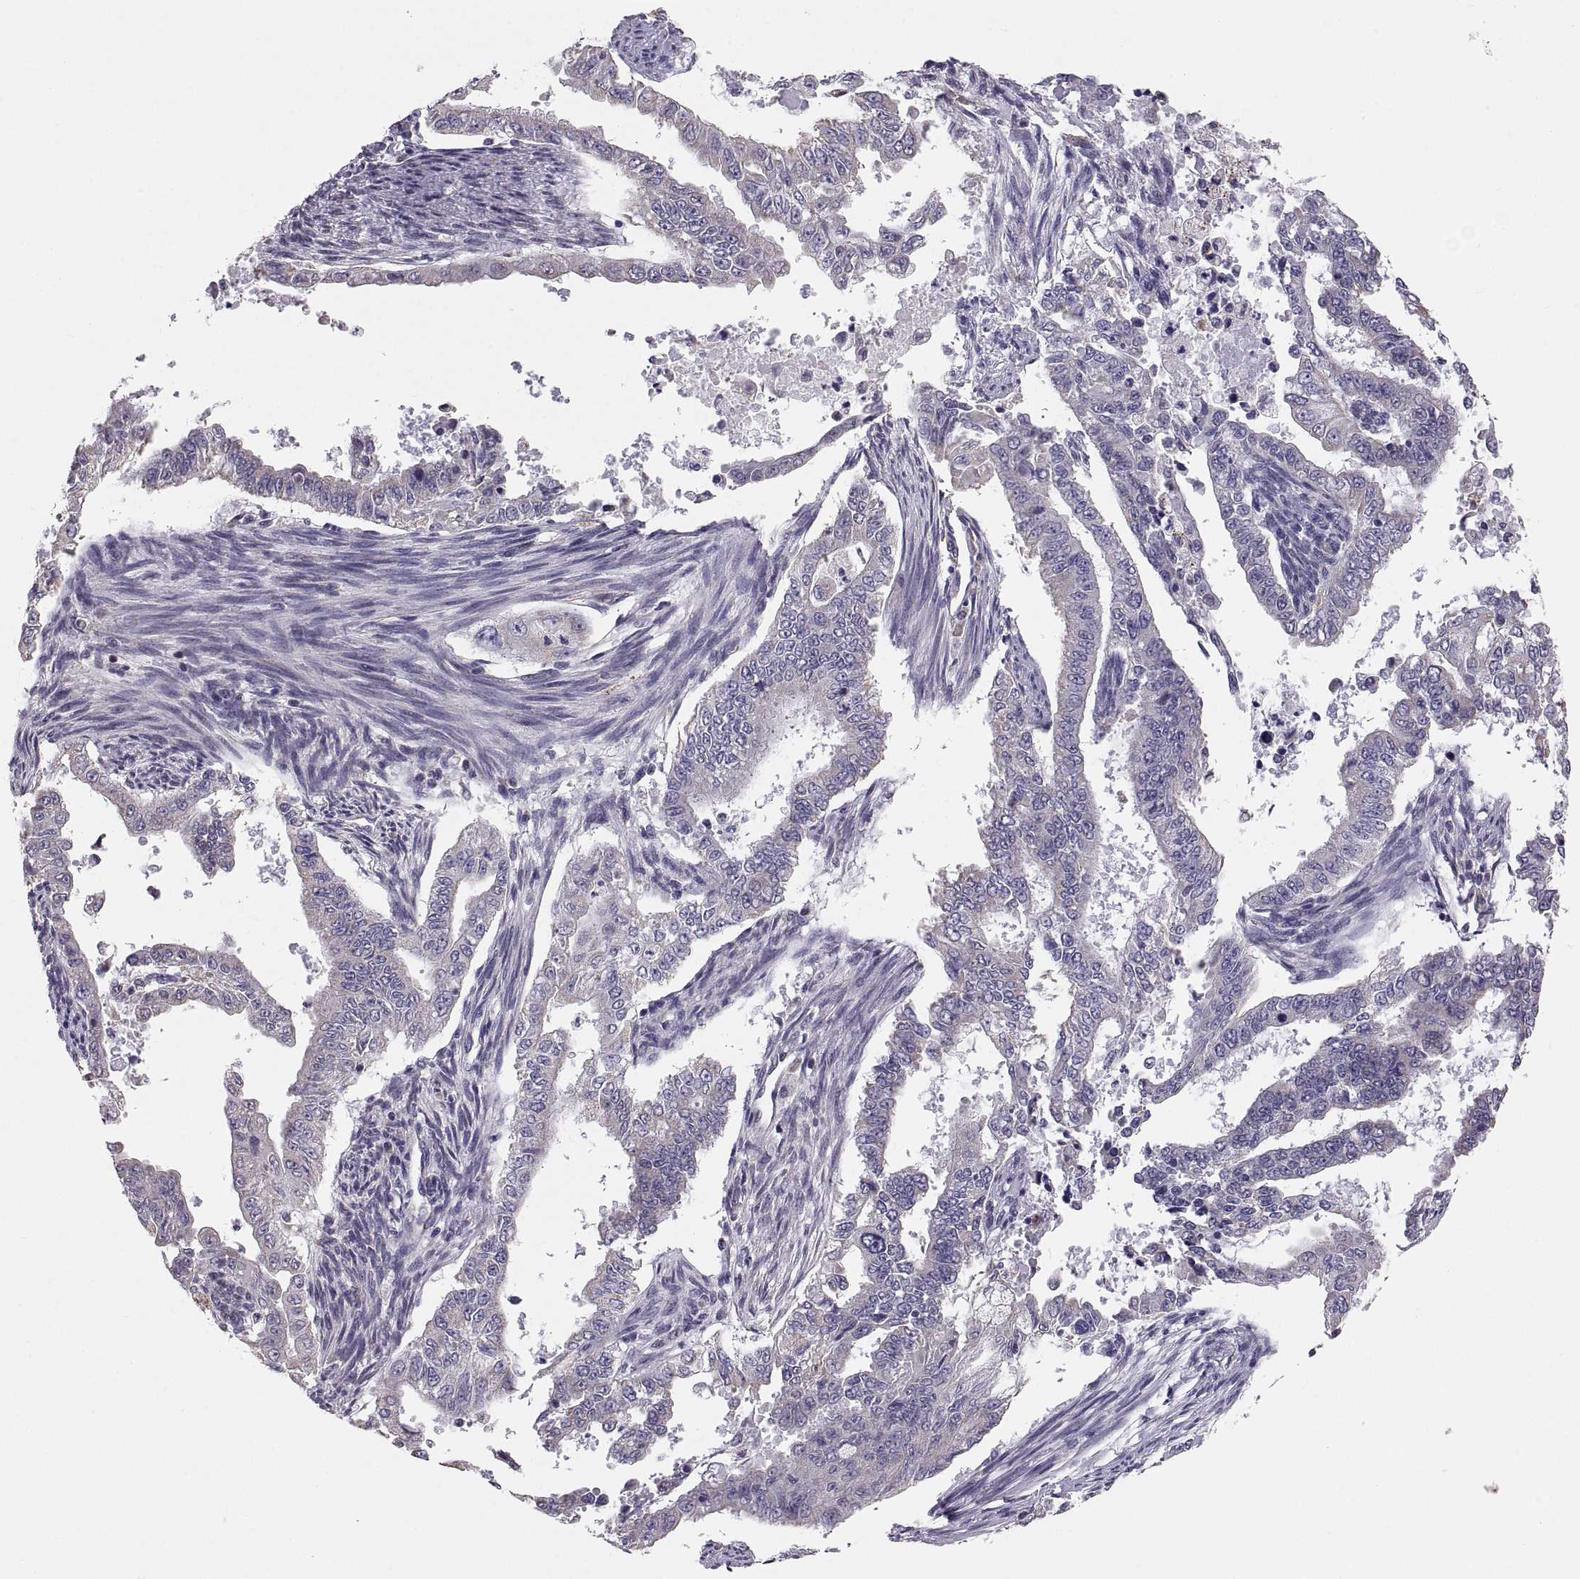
{"staining": {"intensity": "negative", "quantity": "none", "location": "none"}, "tissue": "endometrial cancer", "cell_type": "Tumor cells", "image_type": "cancer", "snomed": [{"axis": "morphology", "description": "Adenocarcinoma, NOS"}, {"axis": "topography", "description": "Uterus"}], "caption": "An image of endometrial cancer (adenocarcinoma) stained for a protein displays no brown staining in tumor cells.", "gene": "TNNC1", "patient": {"sex": "female", "age": 59}}